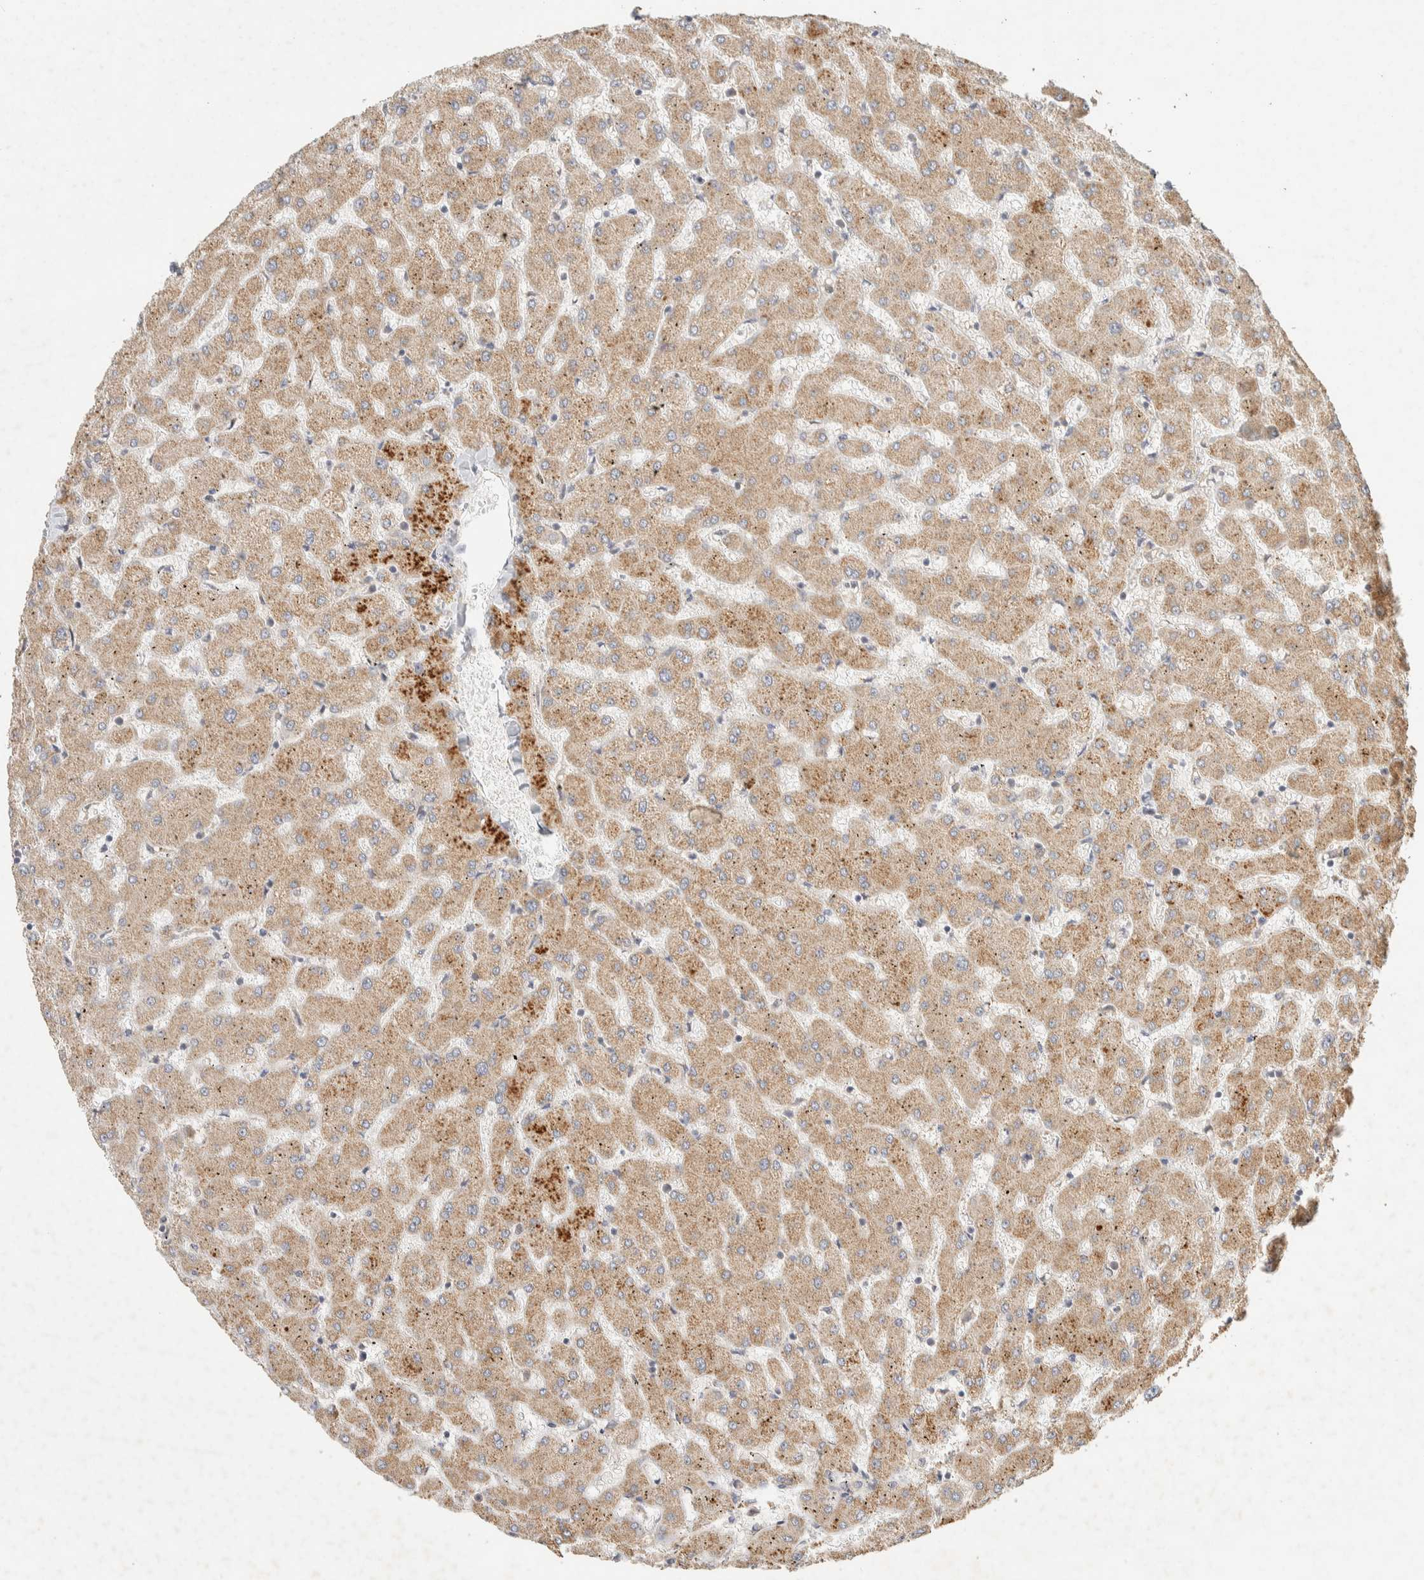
{"staining": {"intensity": "weak", "quantity": "<25%", "location": "cytoplasmic/membranous"}, "tissue": "liver", "cell_type": "Cholangiocytes", "image_type": "normal", "snomed": [{"axis": "morphology", "description": "Normal tissue, NOS"}, {"axis": "topography", "description": "Liver"}], "caption": "This is an immunohistochemistry (IHC) micrograph of normal liver. There is no positivity in cholangiocytes.", "gene": "ITPA", "patient": {"sex": "female", "age": 63}}